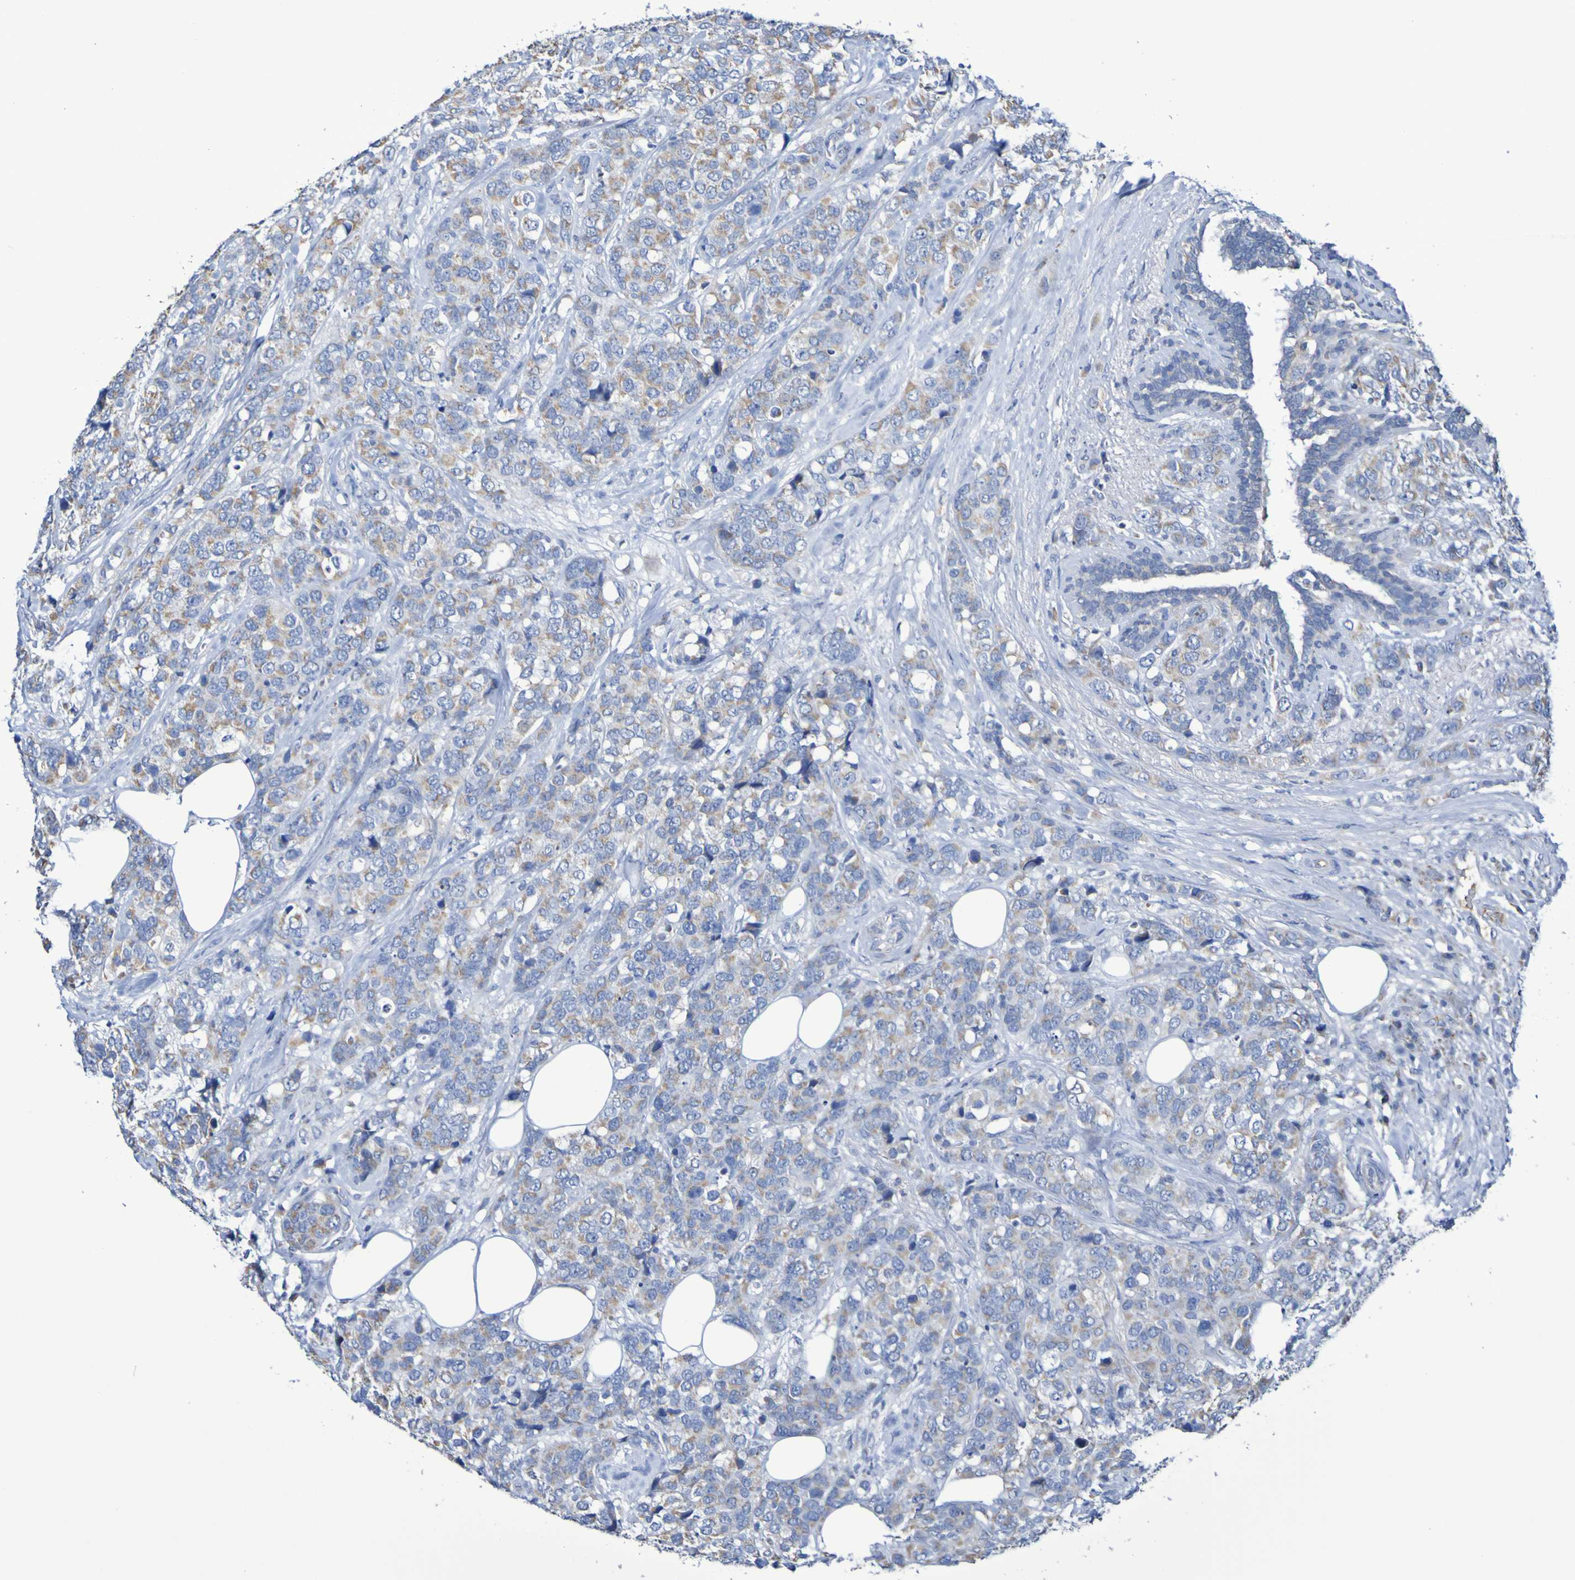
{"staining": {"intensity": "weak", "quantity": ">75%", "location": "cytoplasmic/membranous"}, "tissue": "breast cancer", "cell_type": "Tumor cells", "image_type": "cancer", "snomed": [{"axis": "morphology", "description": "Lobular carcinoma"}, {"axis": "topography", "description": "Breast"}], "caption": "Human breast cancer (lobular carcinoma) stained with a brown dye displays weak cytoplasmic/membranous positive positivity in about >75% of tumor cells.", "gene": "CNTN2", "patient": {"sex": "female", "age": 59}}